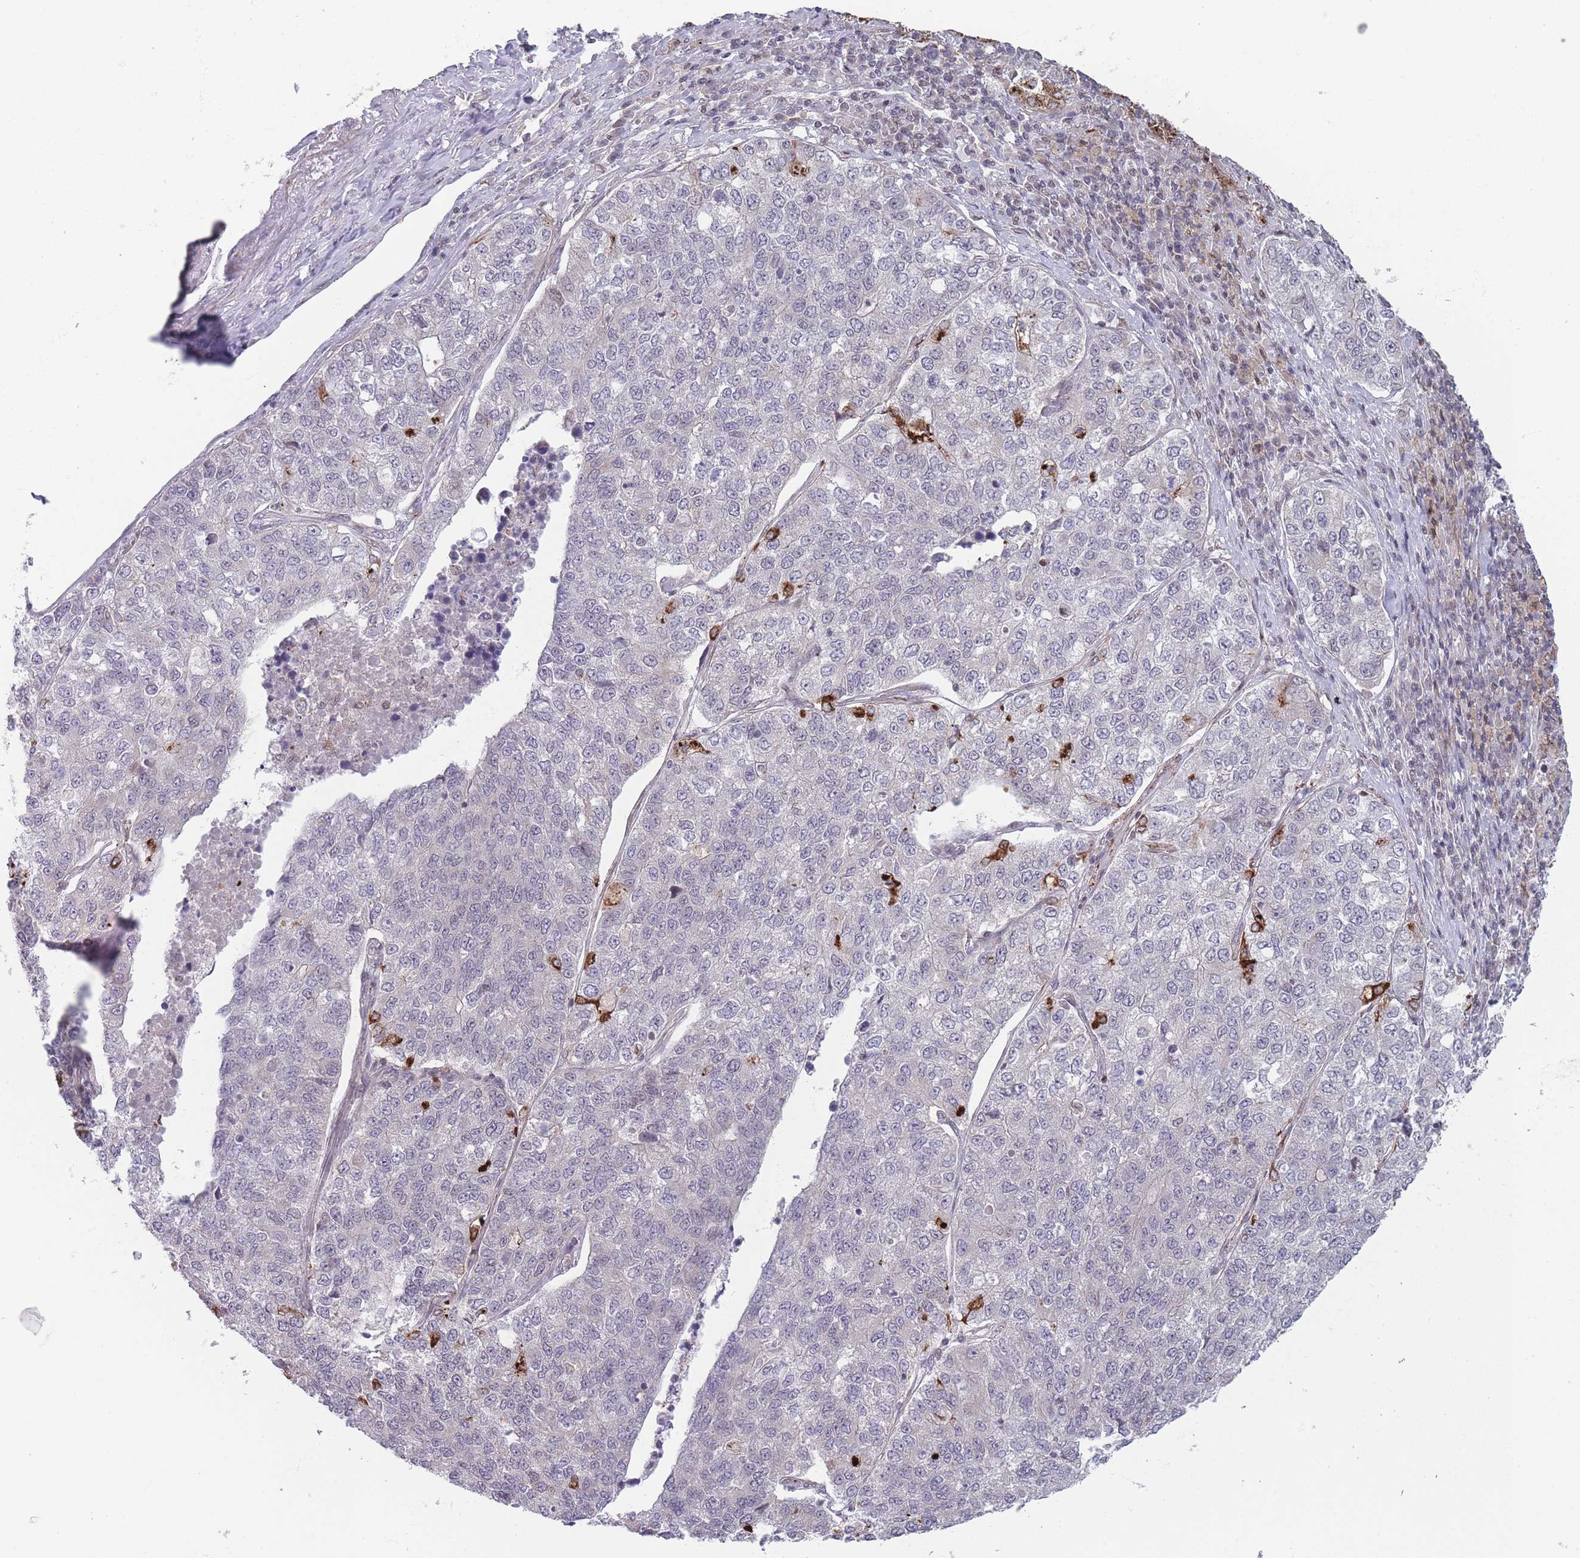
{"staining": {"intensity": "negative", "quantity": "none", "location": "none"}, "tissue": "lung cancer", "cell_type": "Tumor cells", "image_type": "cancer", "snomed": [{"axis": "morphology", "description": "Adenocarcinoma, NOS"}, {"axis": "topography", "description": "Lung"}], "caption": "This is a micrograph of immunohistochemistry staining of lung cancer (adenocarcinoma), which shows no expression in tumor cells. (Brightfield microscopy of DAB (3,3'-diaminobenzidine) IHC at high magnification).", "gene": "VRK2", "patient": {"sex": "male", "age": 49}}